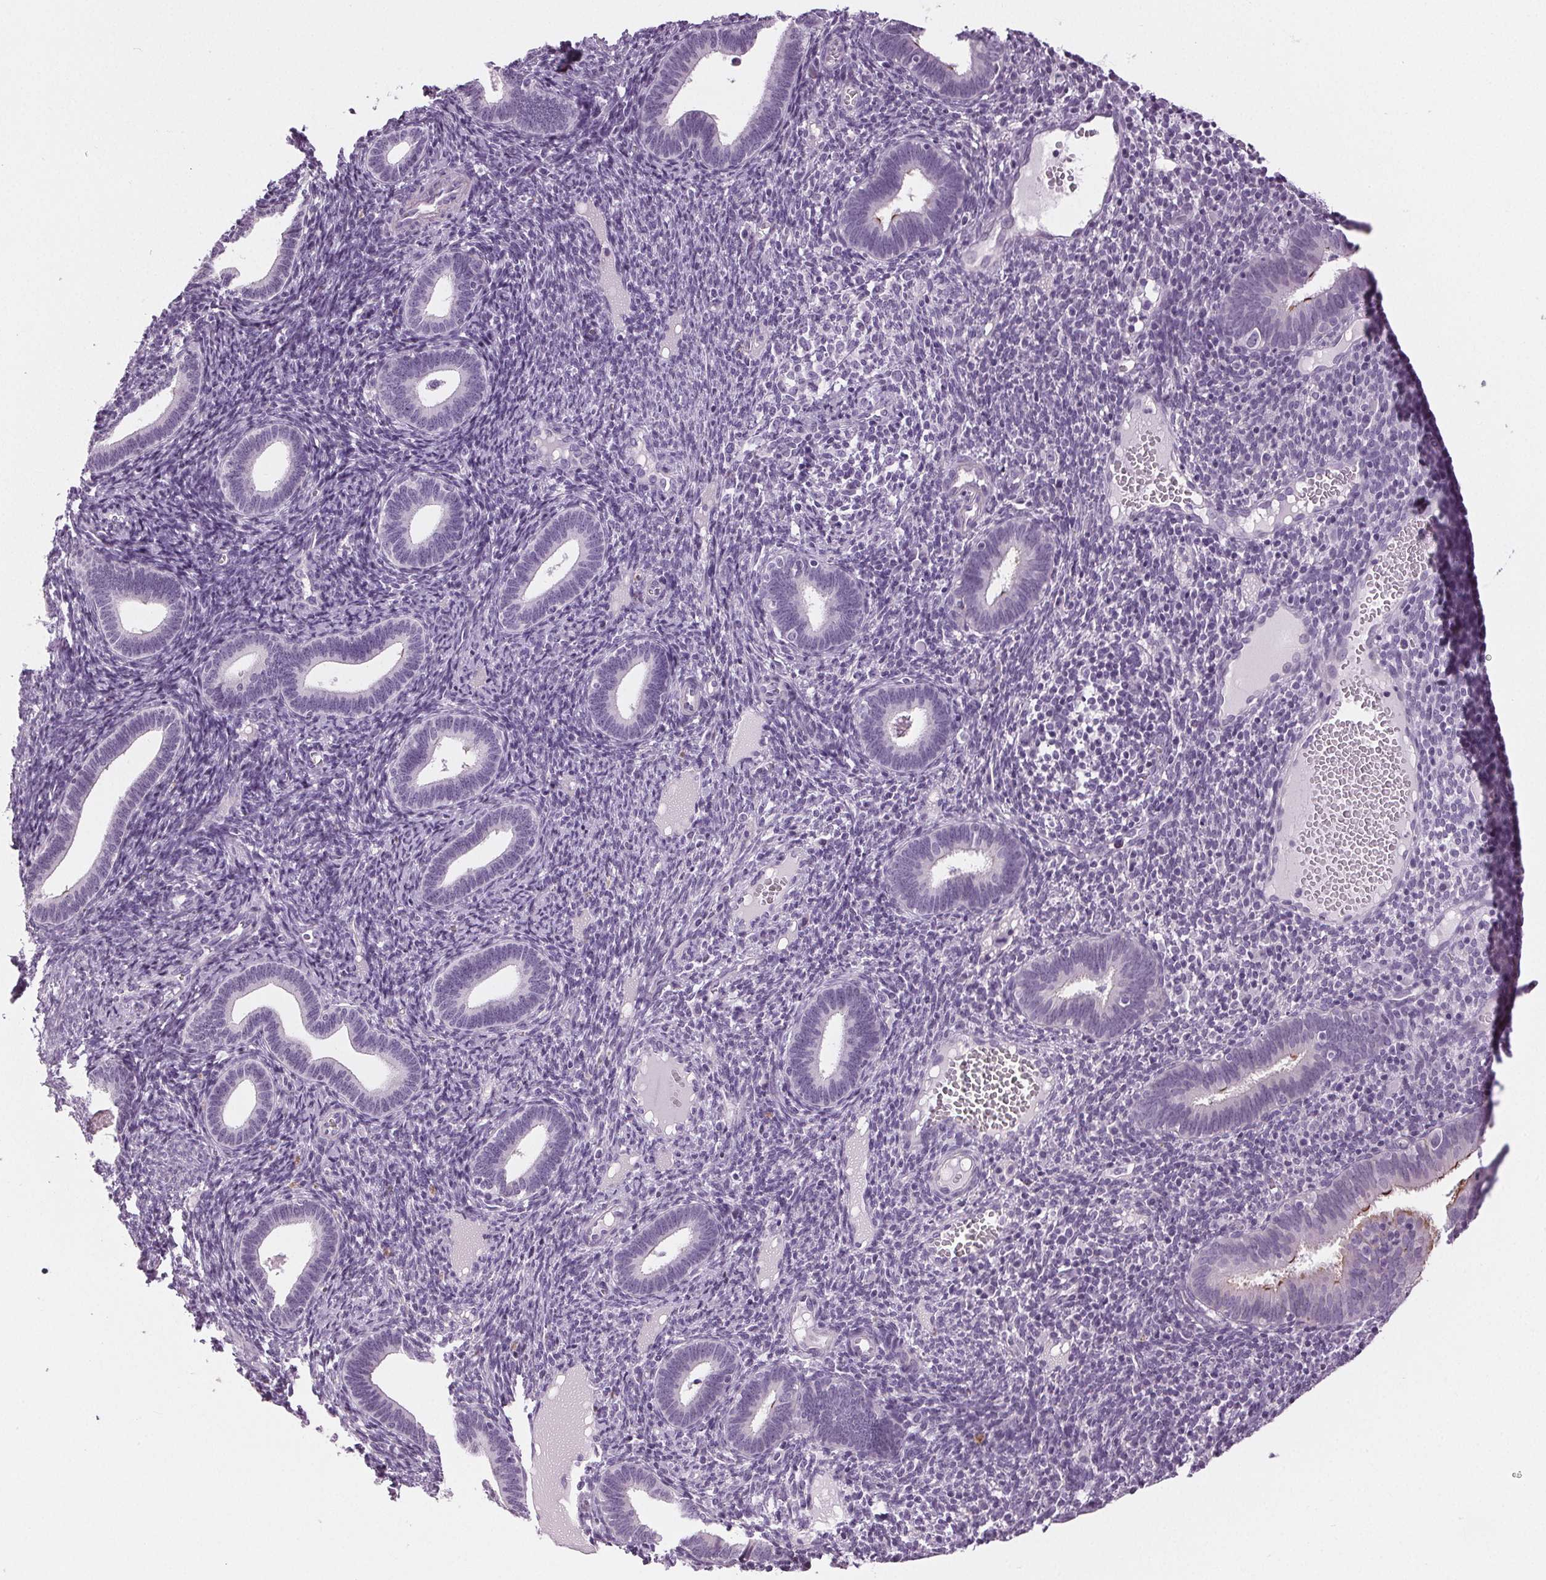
{"staining": {"intensity": "negative", "quantity": "none", "location": "none"}, "tissue": "endometrium", "cell_type": "Cells in endometrial stroma", "image_type": "normal", "snomed": [{"axis": "morphology", "description": "Normal tissue, NOS"}, {"axis": "topography", "description": "Endometrium"}], "caption": "Immunohistochemical staining of unremarkable human endometrium shows no significant expression in cells in endometrial stroma. (Immunohistochemistry, brightfield microscopy, high magnification).", "gene": "MISP", "patient": {"sex": "female", "age": 41}}